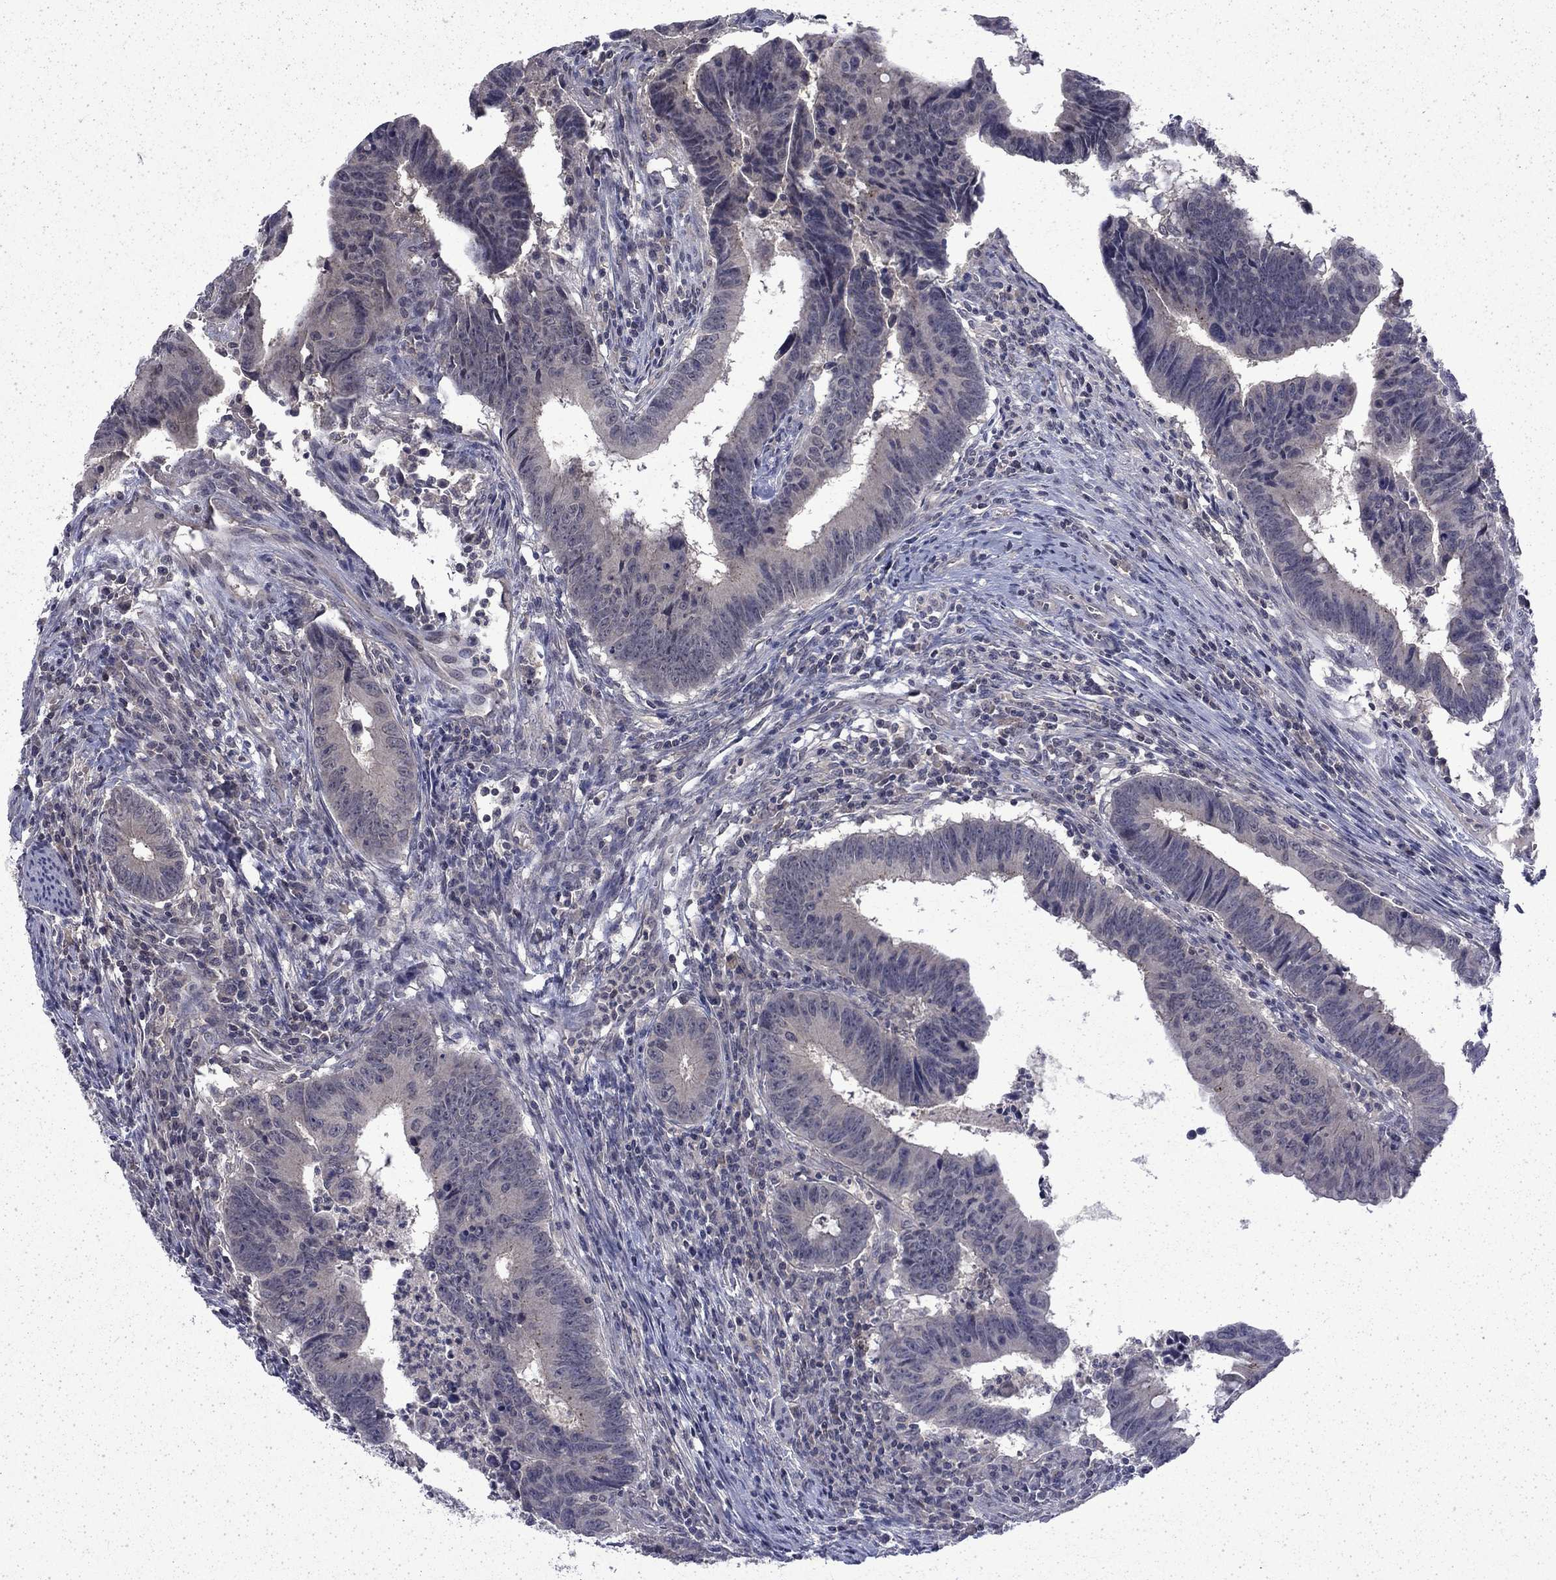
{"staining": {"intensity": "negative", "quantity": "none", "location": "none"}, "tissue": "colorectal cancer", "cell_type": "Tumor cells", "image_type": "cancer", "snomed": [{"axis": "morphology", "description": "Adenocarcinoma, NOS"}, {"axis": "topography", "description": "Colon"}], "caption": "Colorectal cancer (adenocarcinoma) was stained to show a protein in brown. There is no significant expression in tumor cells.", "gene": "CHAT", "patient": {"sex": "female", "age": 87}}